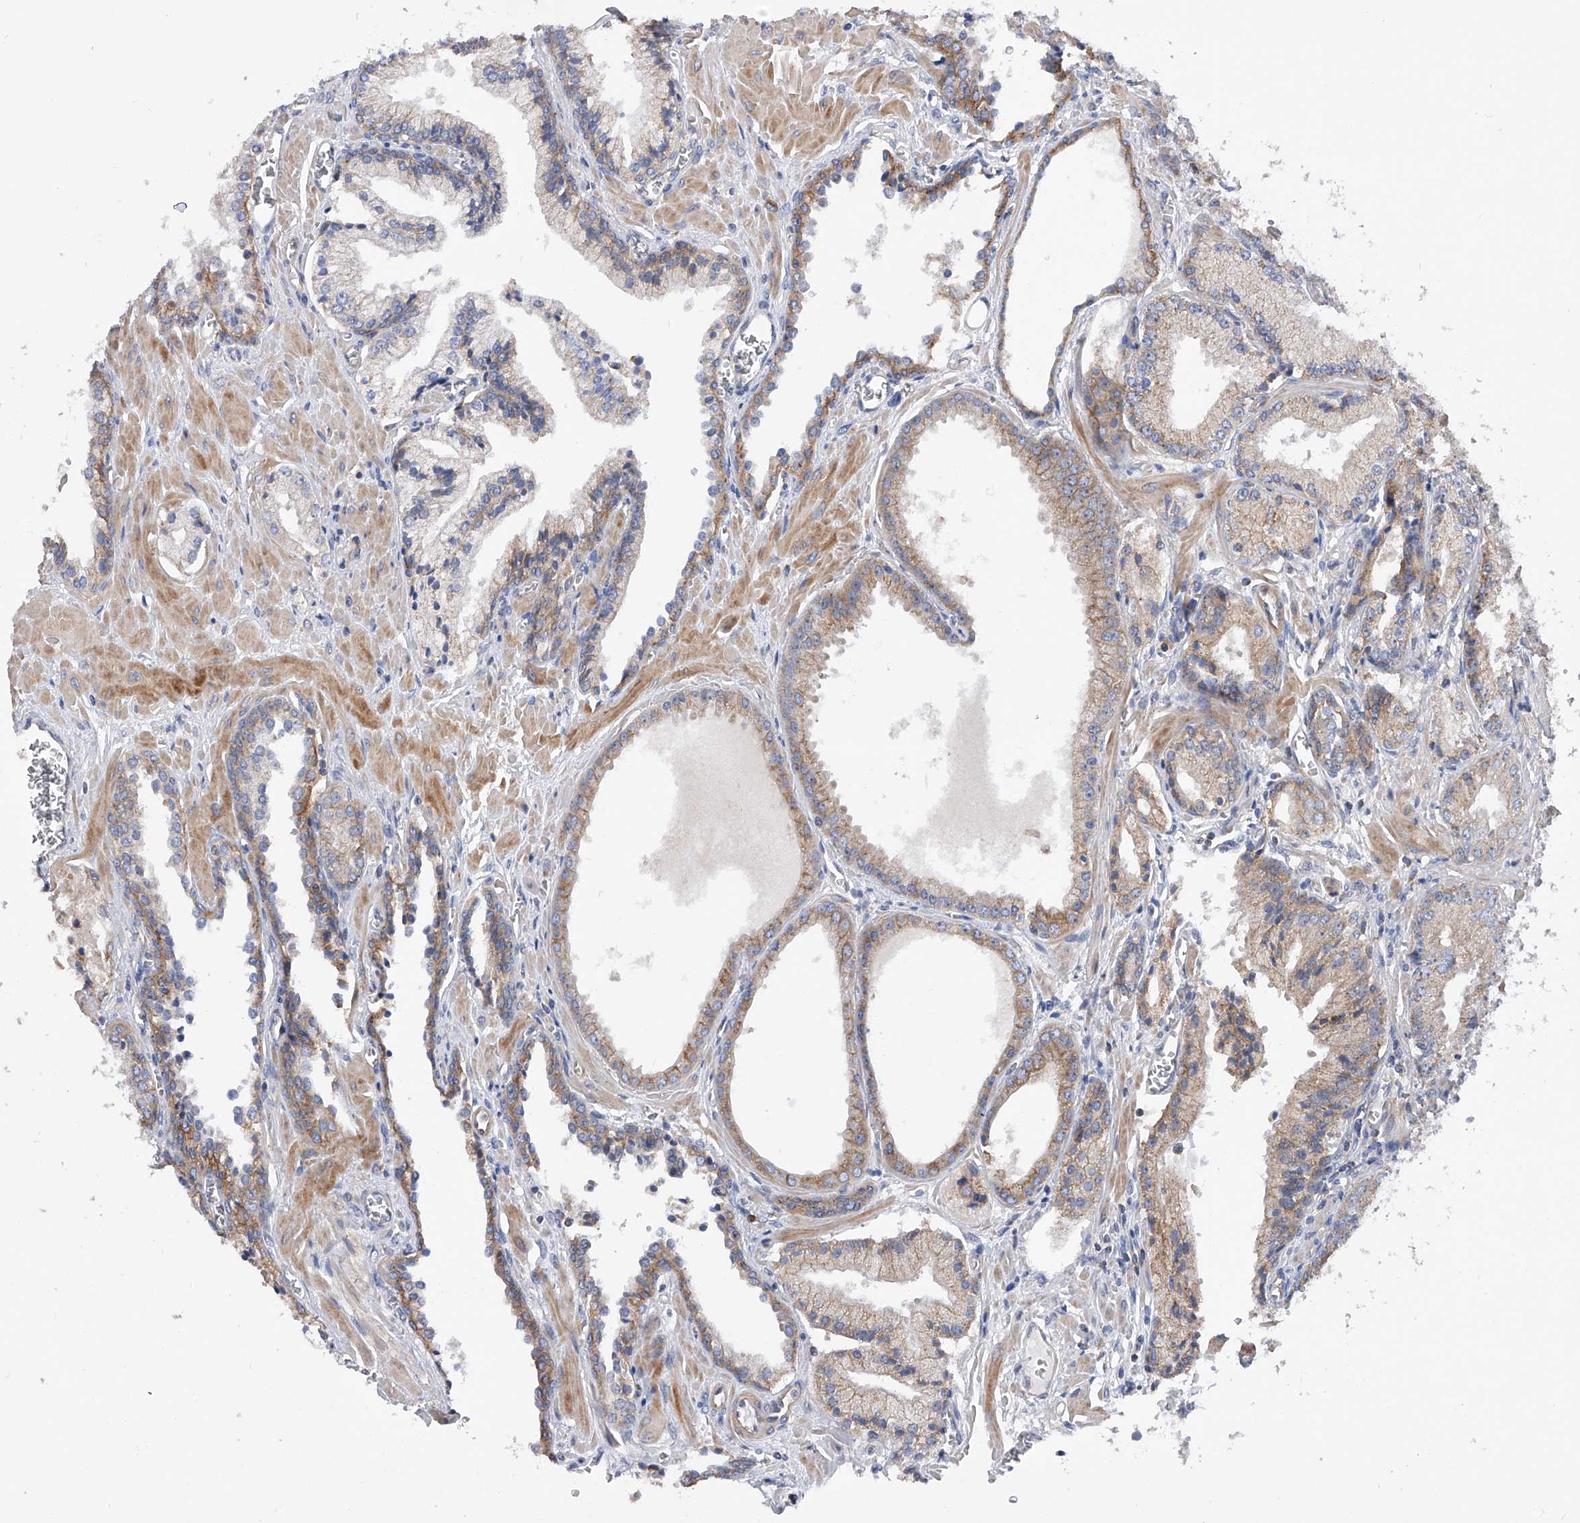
{"staining": {"intensity": "moderate", "quantity": "25%-75%", "location": "cytoplasmic/membranous"}, "tissue": "prostate cancer", "cell_type": "Tumor cells", "image_type": "cancer", "snomed": [{"axis": "morphology", "description": "Adenocarcinoma, Low grade"}, {"axis": "topography", "description": "Prostate"}], "caption": "Tumor cells show medium levels of moderate cytoplasmic/membranous staining in approximately 25%-75% of cells in prostate adenocarcinoma (low-grade).", "gene": "MLYCD", "patient": {"sex": "male", "age": 67}}